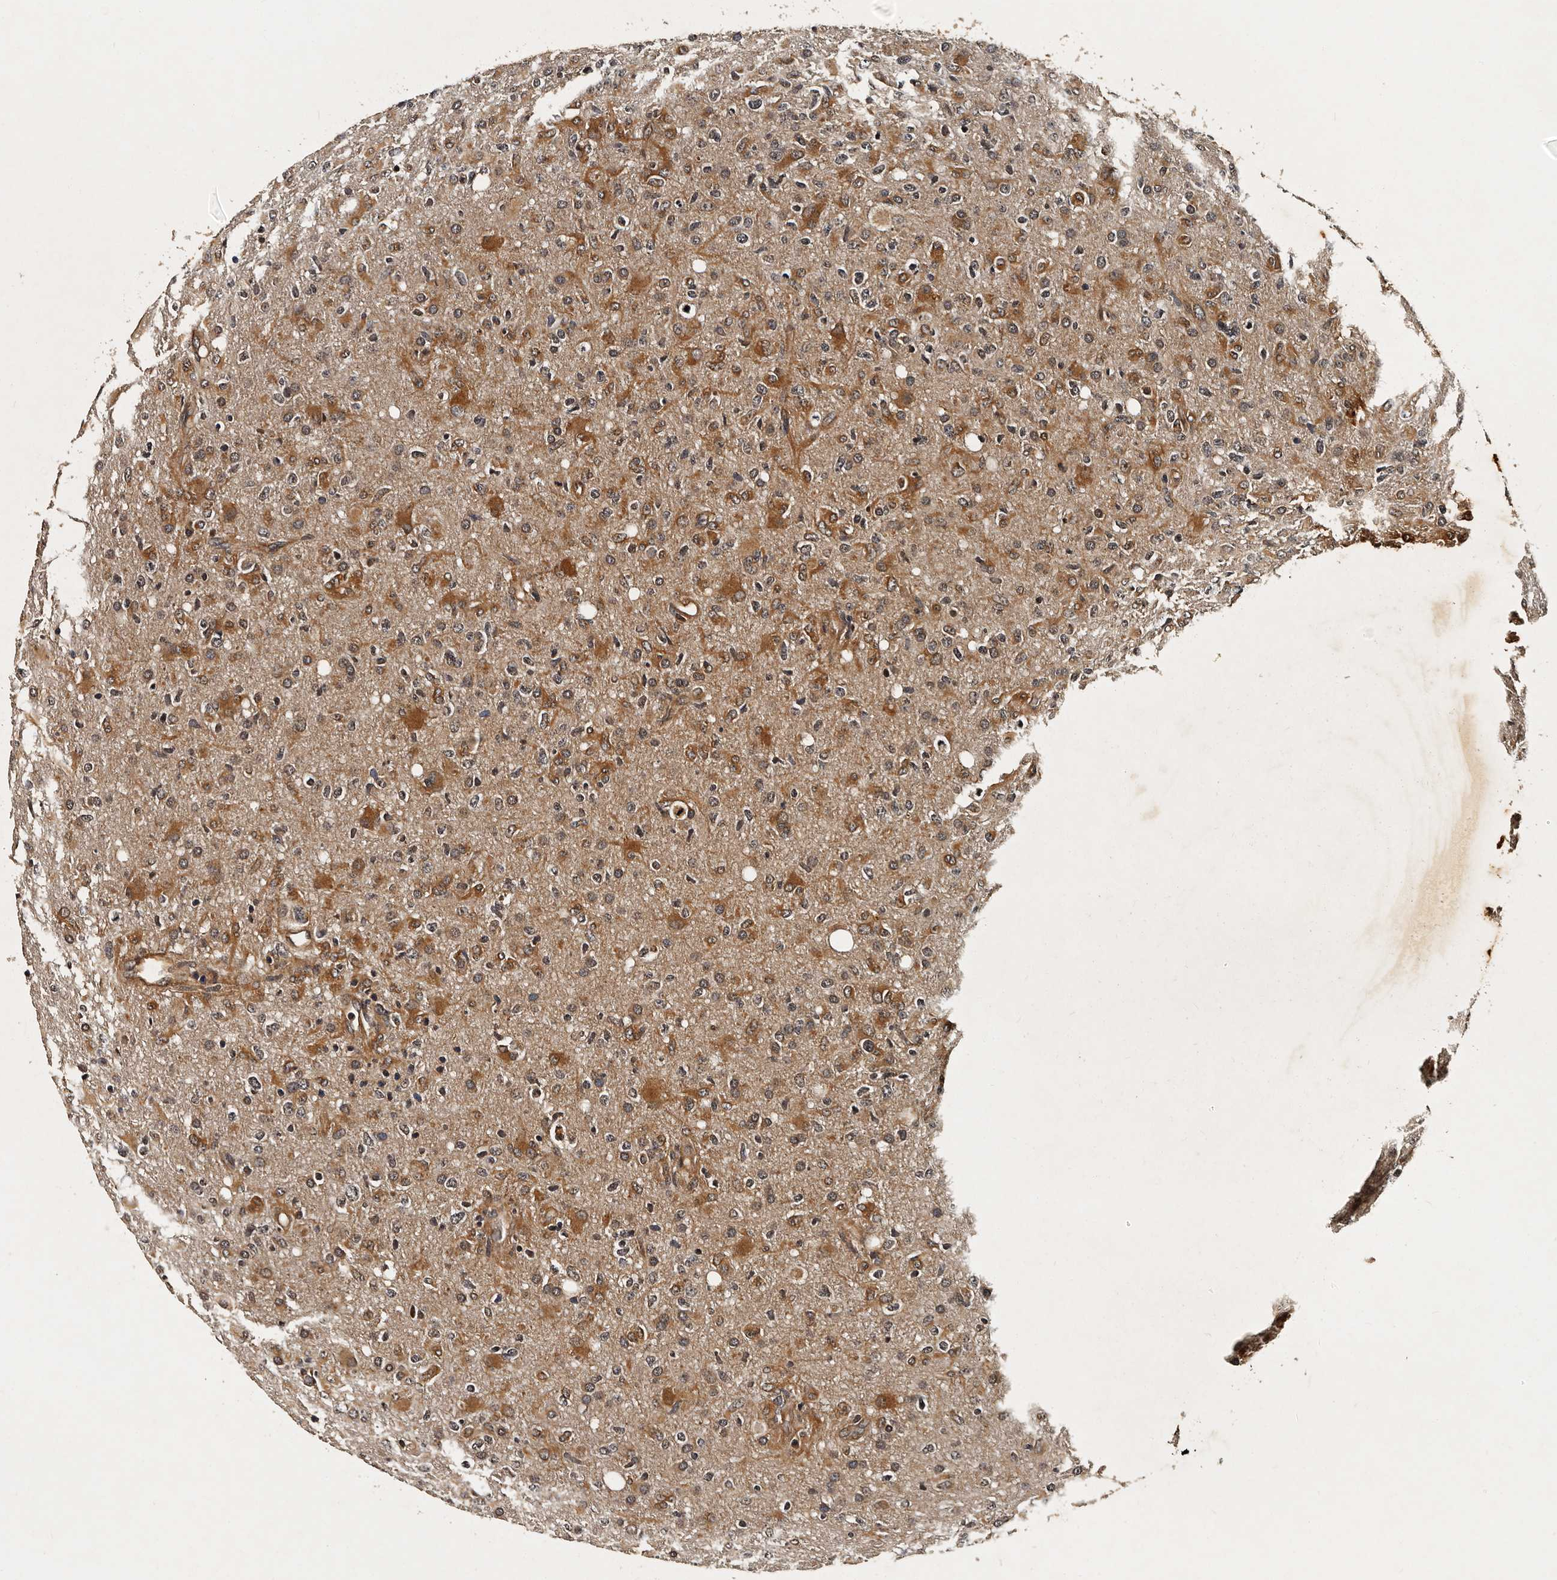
{"staining": {"intensity": "moderate", "quantity": "25%-75%", "location": "cytoplasmic/membranous"}, "tissue": "glioma", "cell_type": "Tumor cells", "image_type": "cancer", "snomed": [{"axis": "morphology", "description": "Glioma, malignant, High grade"}, {"axis": "topography", "description": "Brain"}], "caption": "Glioma stained with a brown dye shows moderate cytoplasmic/membranous positive positivity in approximately 25%-75% of tumor cells.", "gene": "CPNE3", "patient": {"sex": "female", "age": 57}}